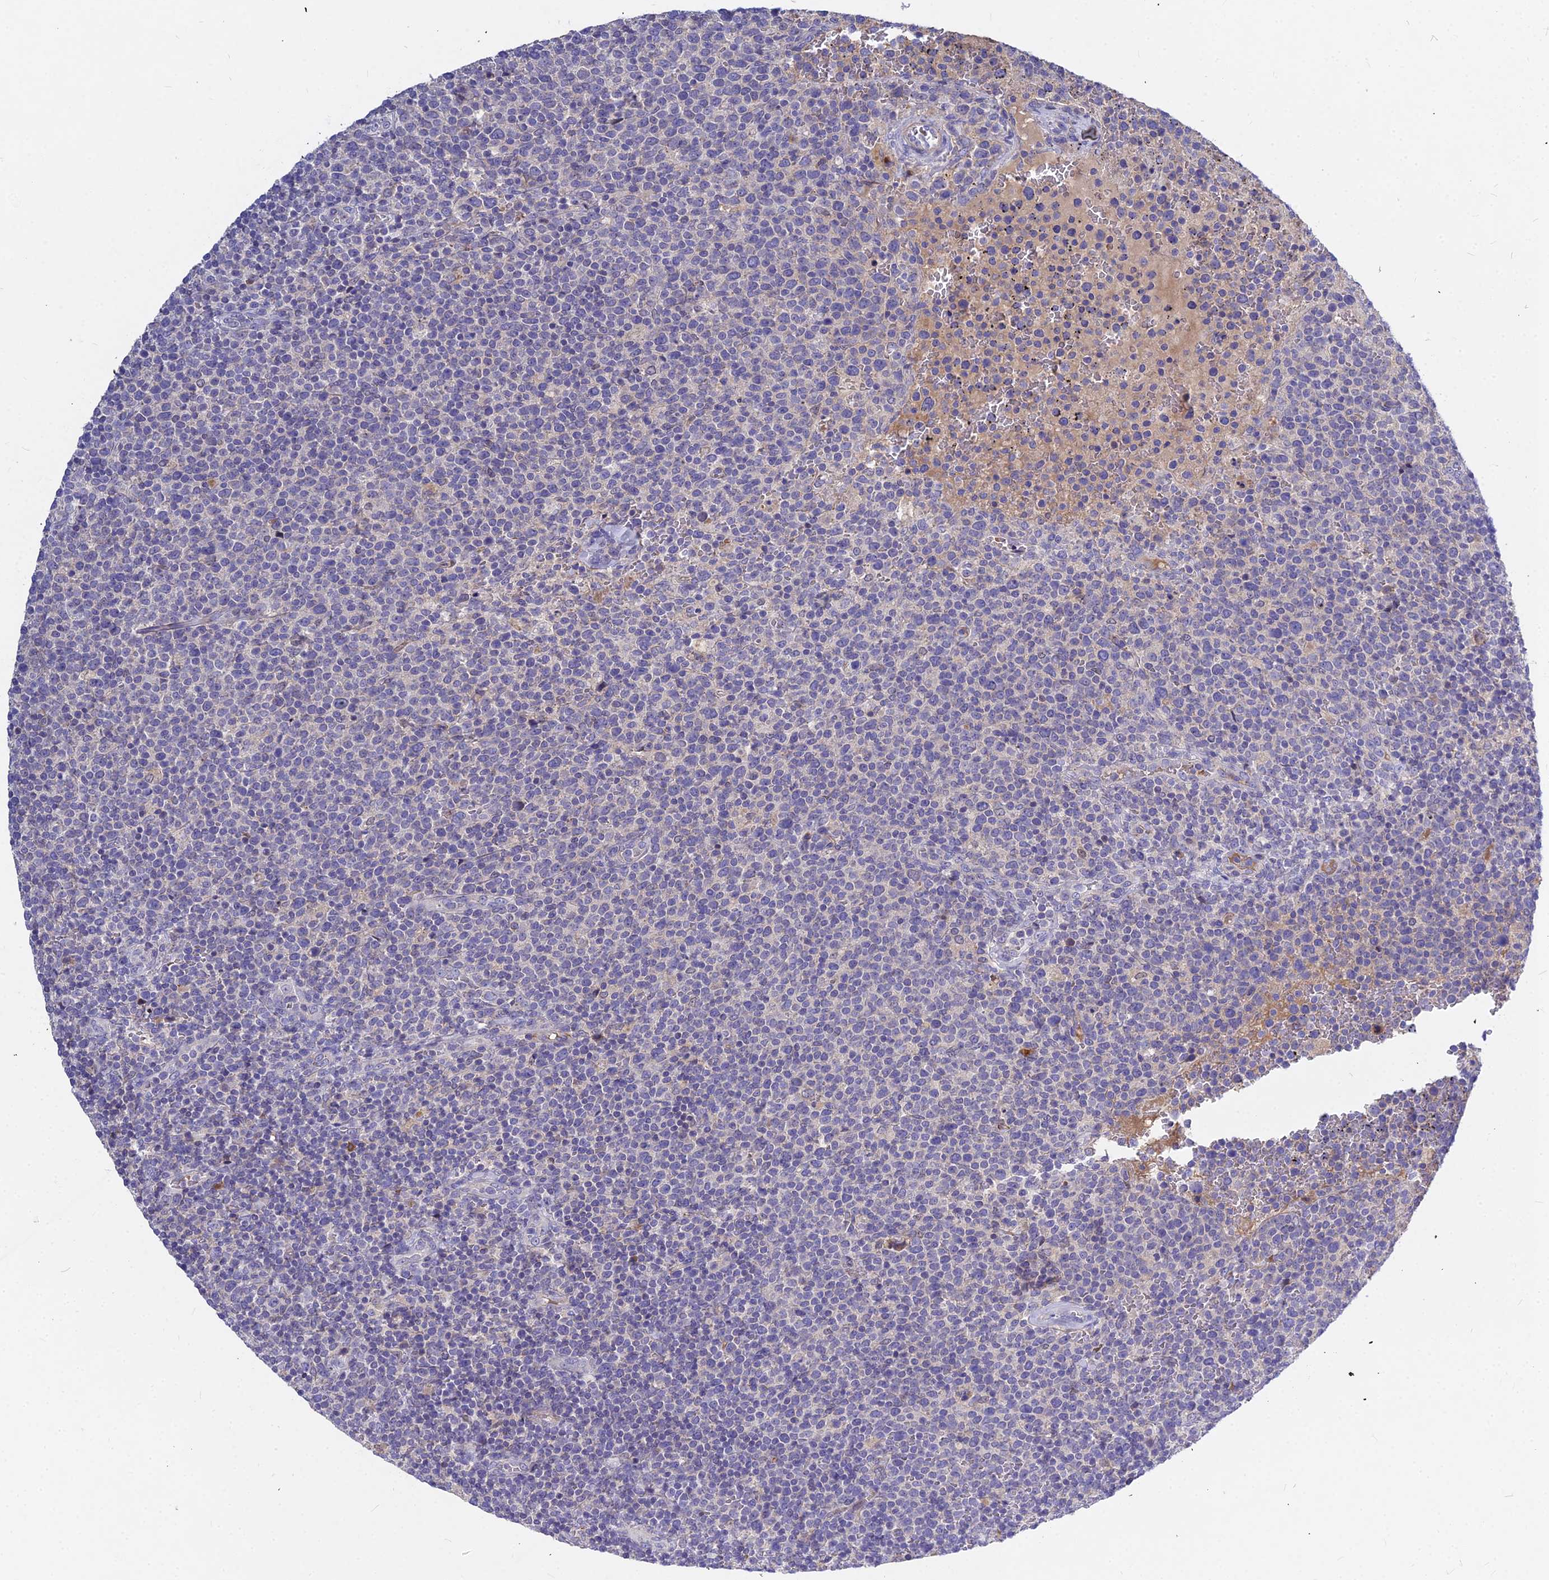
{"staining": {"intensity": "negative", "quantity": "none", "location": "none"}, "tissue": "lymphoma", "cell_type": "Tumor cells", "image_type": "cancer", "snomed": [{"axis": "morphology", "description": "Malignant lymphoma, non-Hodgkin's type, High grade"}, {"axis": "topography", "description": "Lymph node"}], "caption": "Immunohistochemistry (IHC) micrograph of neoplastic tissue: high-grade malignant lymphoma, non-Hodgkin's type stained with DAB shows no significant protein staining in tumor cells. (Brightfield microscopy of DAB (3,3'-diaminobenzidine) IHC at high magnification).", "gene": "DMRTA1", "patient": {"sex": "male", "age": 61}}